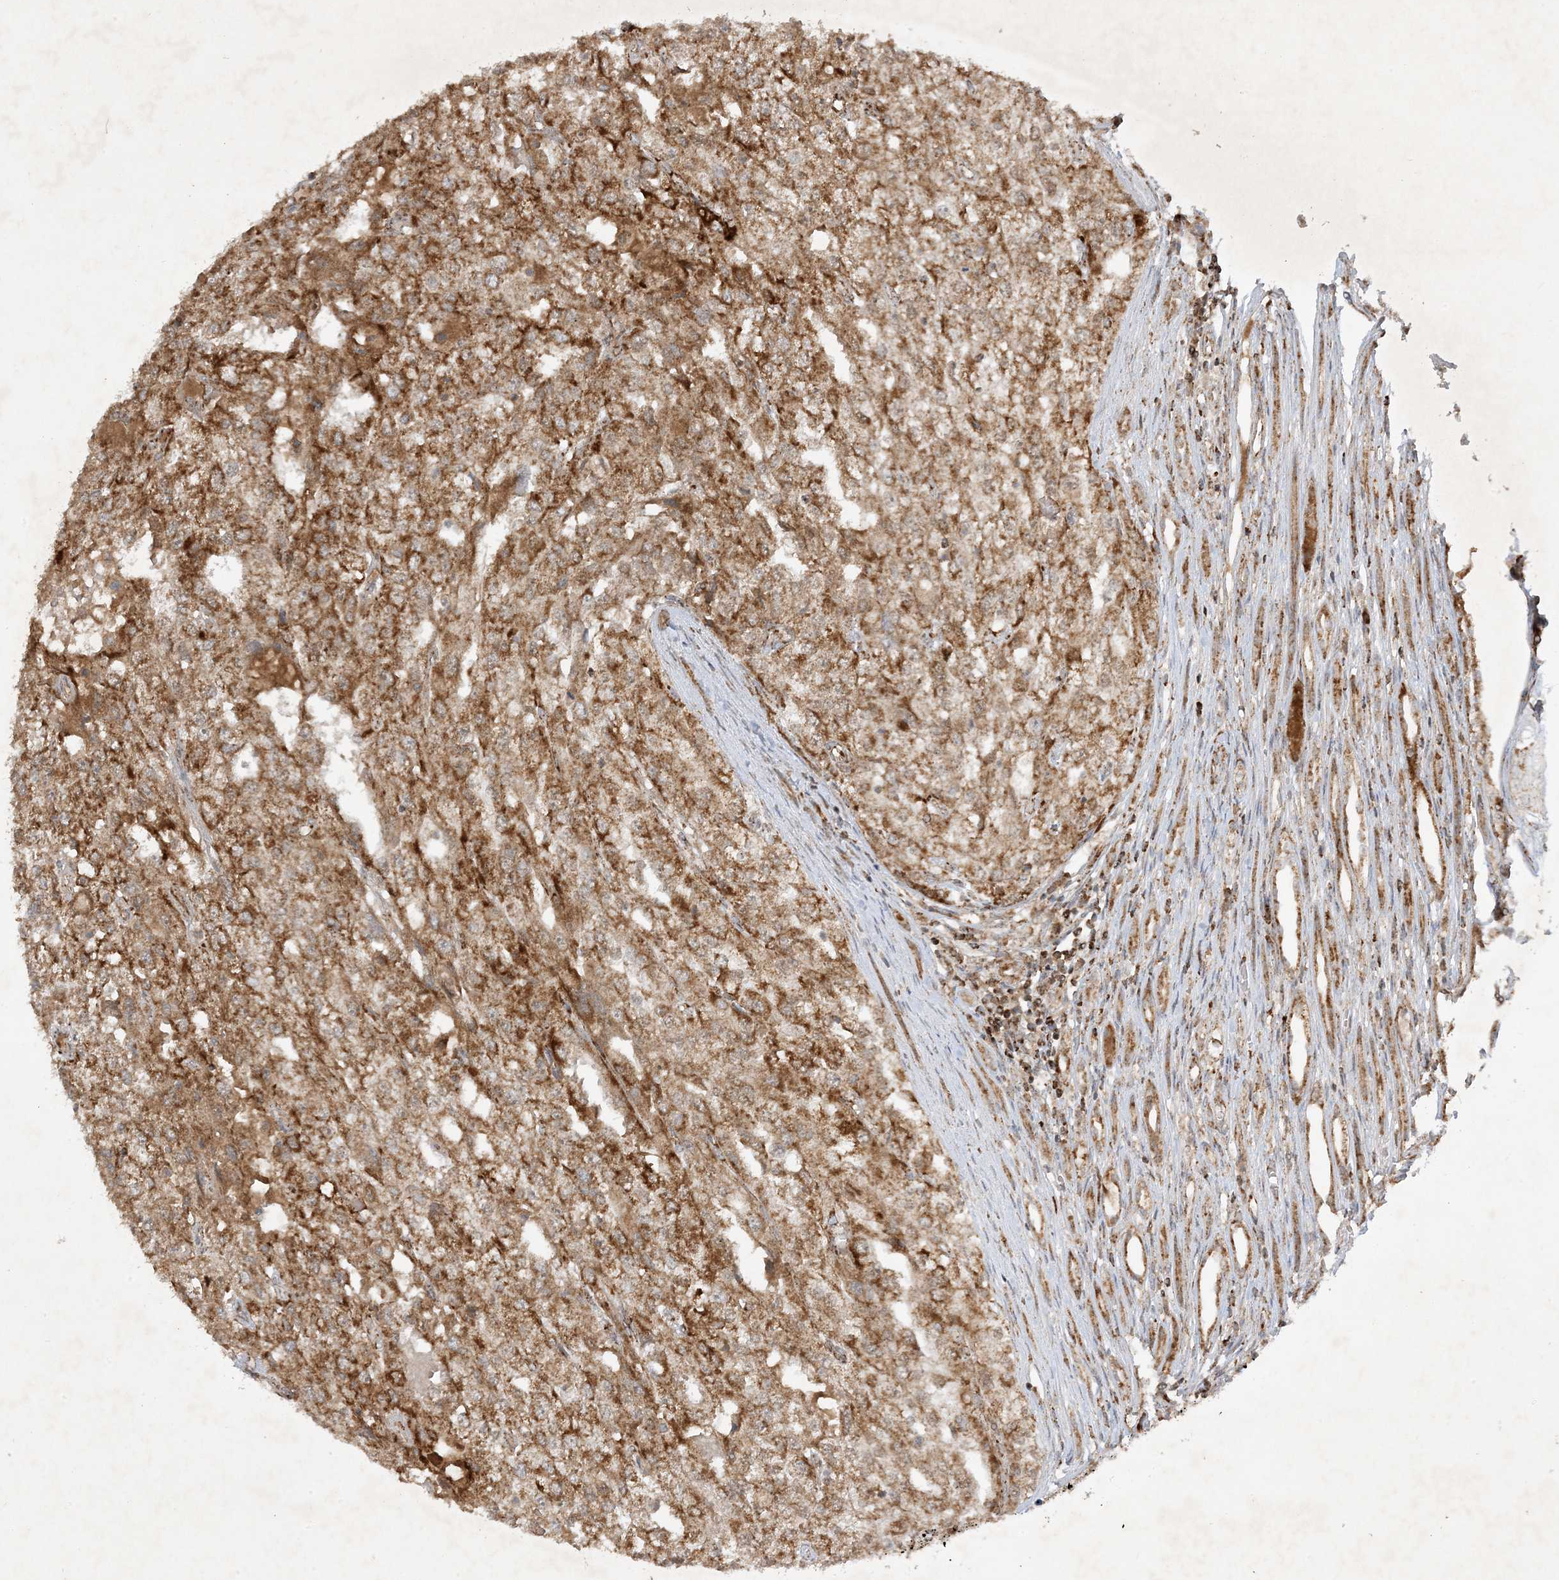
{"staining": {"intensity": "moderate", "quantity": ">75%", "location": "cytoplasmic/membranous"}, "tissue": "renal cancer", "cell_type": "Tumor cells", "image_type": "cancer", "snomed": [{"axis": "morphology", "description": "Adenocarcinoma, NOS"}, {"axis": "topography", "description": "Kidney"}], "caption": "Immunohistochemical staining of renal adenocarcinoma displays medium levels of moderate cytoplasmic/membranous protein expression in about >75% of tumor cells.", "gene": "NDUFAF3", "patient": {"sex": "female", "age": 54}}